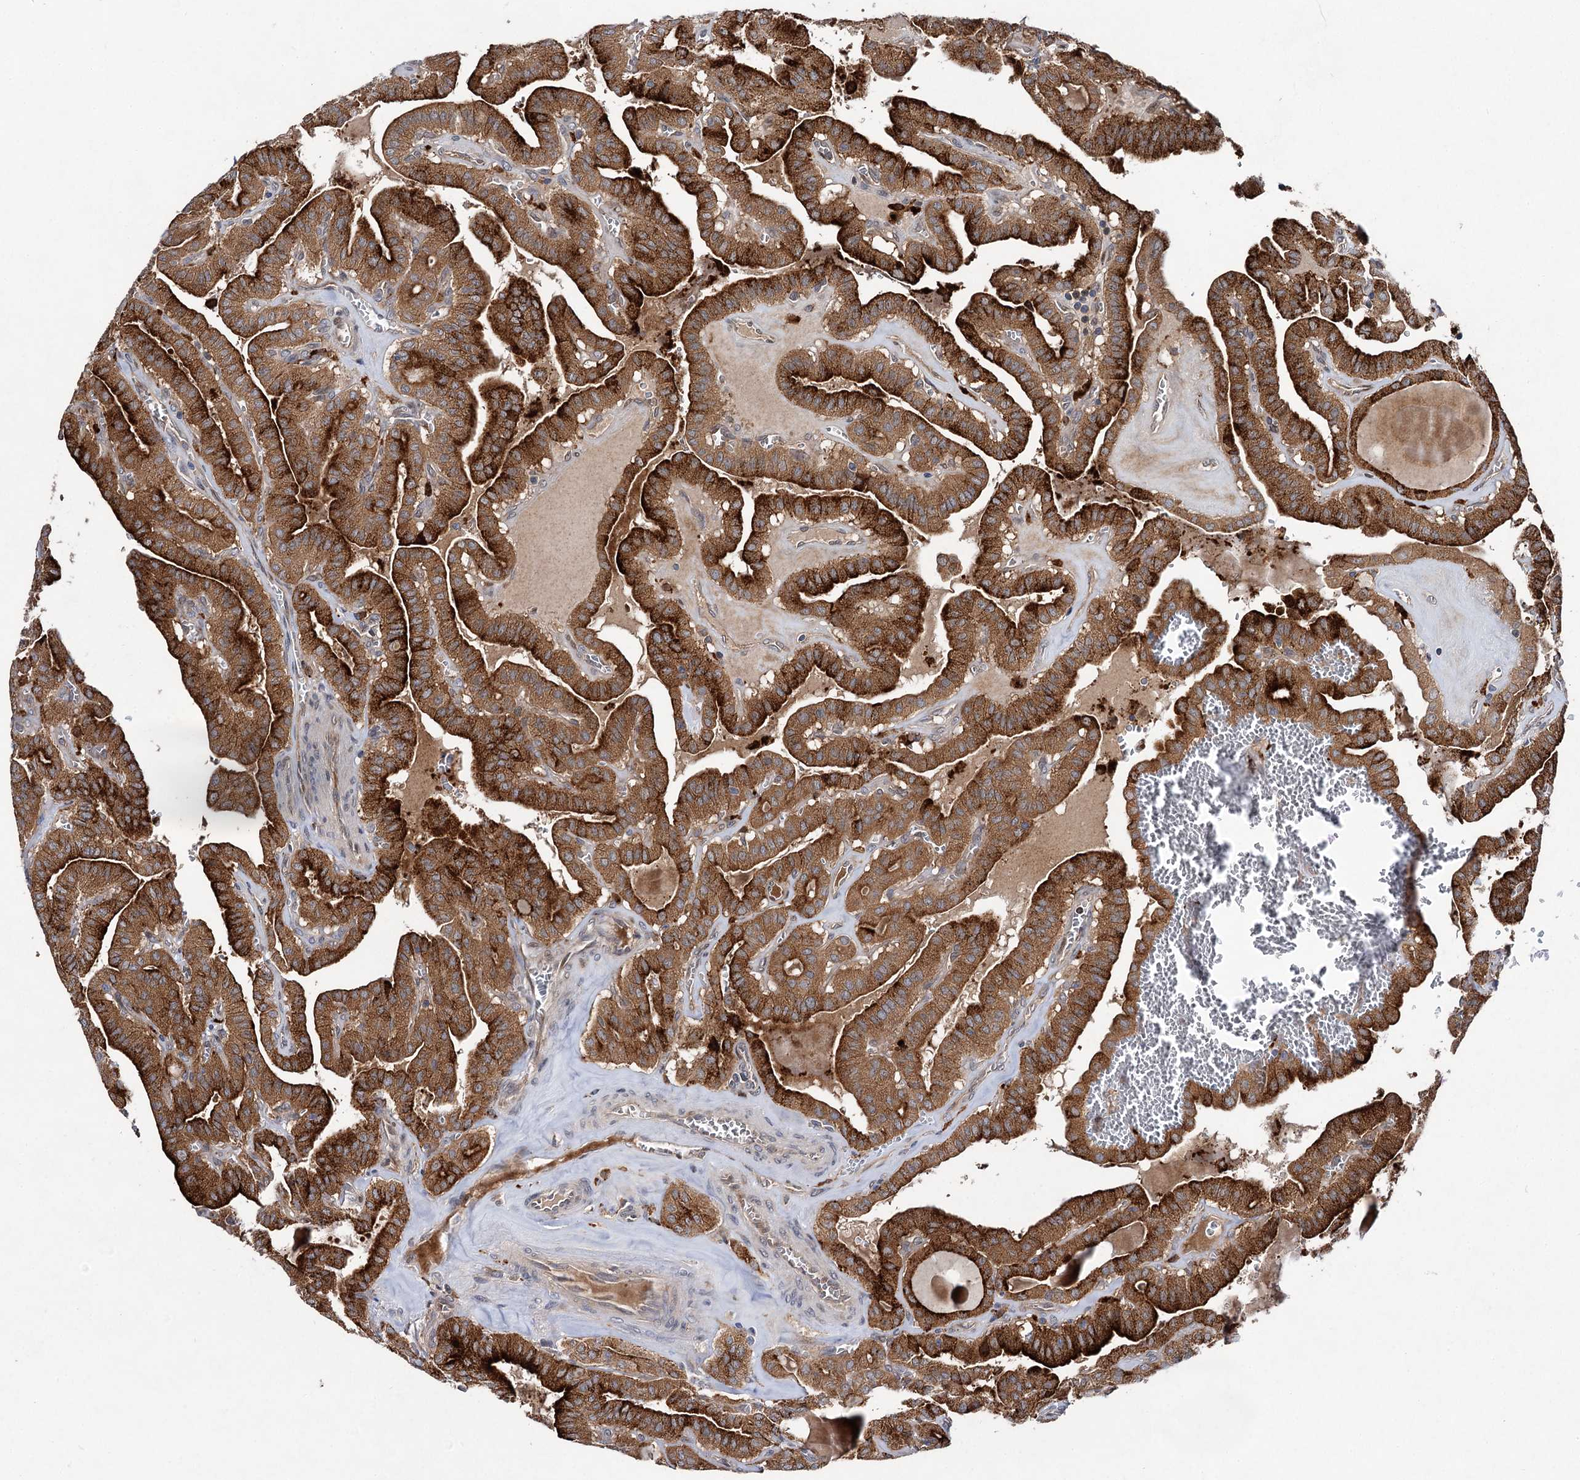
{"staining": {"intensity": "strong", "quantity": ">75%", "location": "cytoplasmic/membranous"}, "tissue": "thyroid cancer", "cell_type": "Tumor cells", "image_type": "cancer", "snomed": [{"axis": "morphology", "description": "Papillary adenocarcinoma, NOS"}, {"axis": "topography", "description": "Thyroid gland"}], "caption": "Protein expression analysis of human thyroid cancer reveals strong cytoplasmic/membranous expression in approximately >75% of tumor cells.", "gene": "NAA25", "patient": {"sex": "male", "age": 52}}